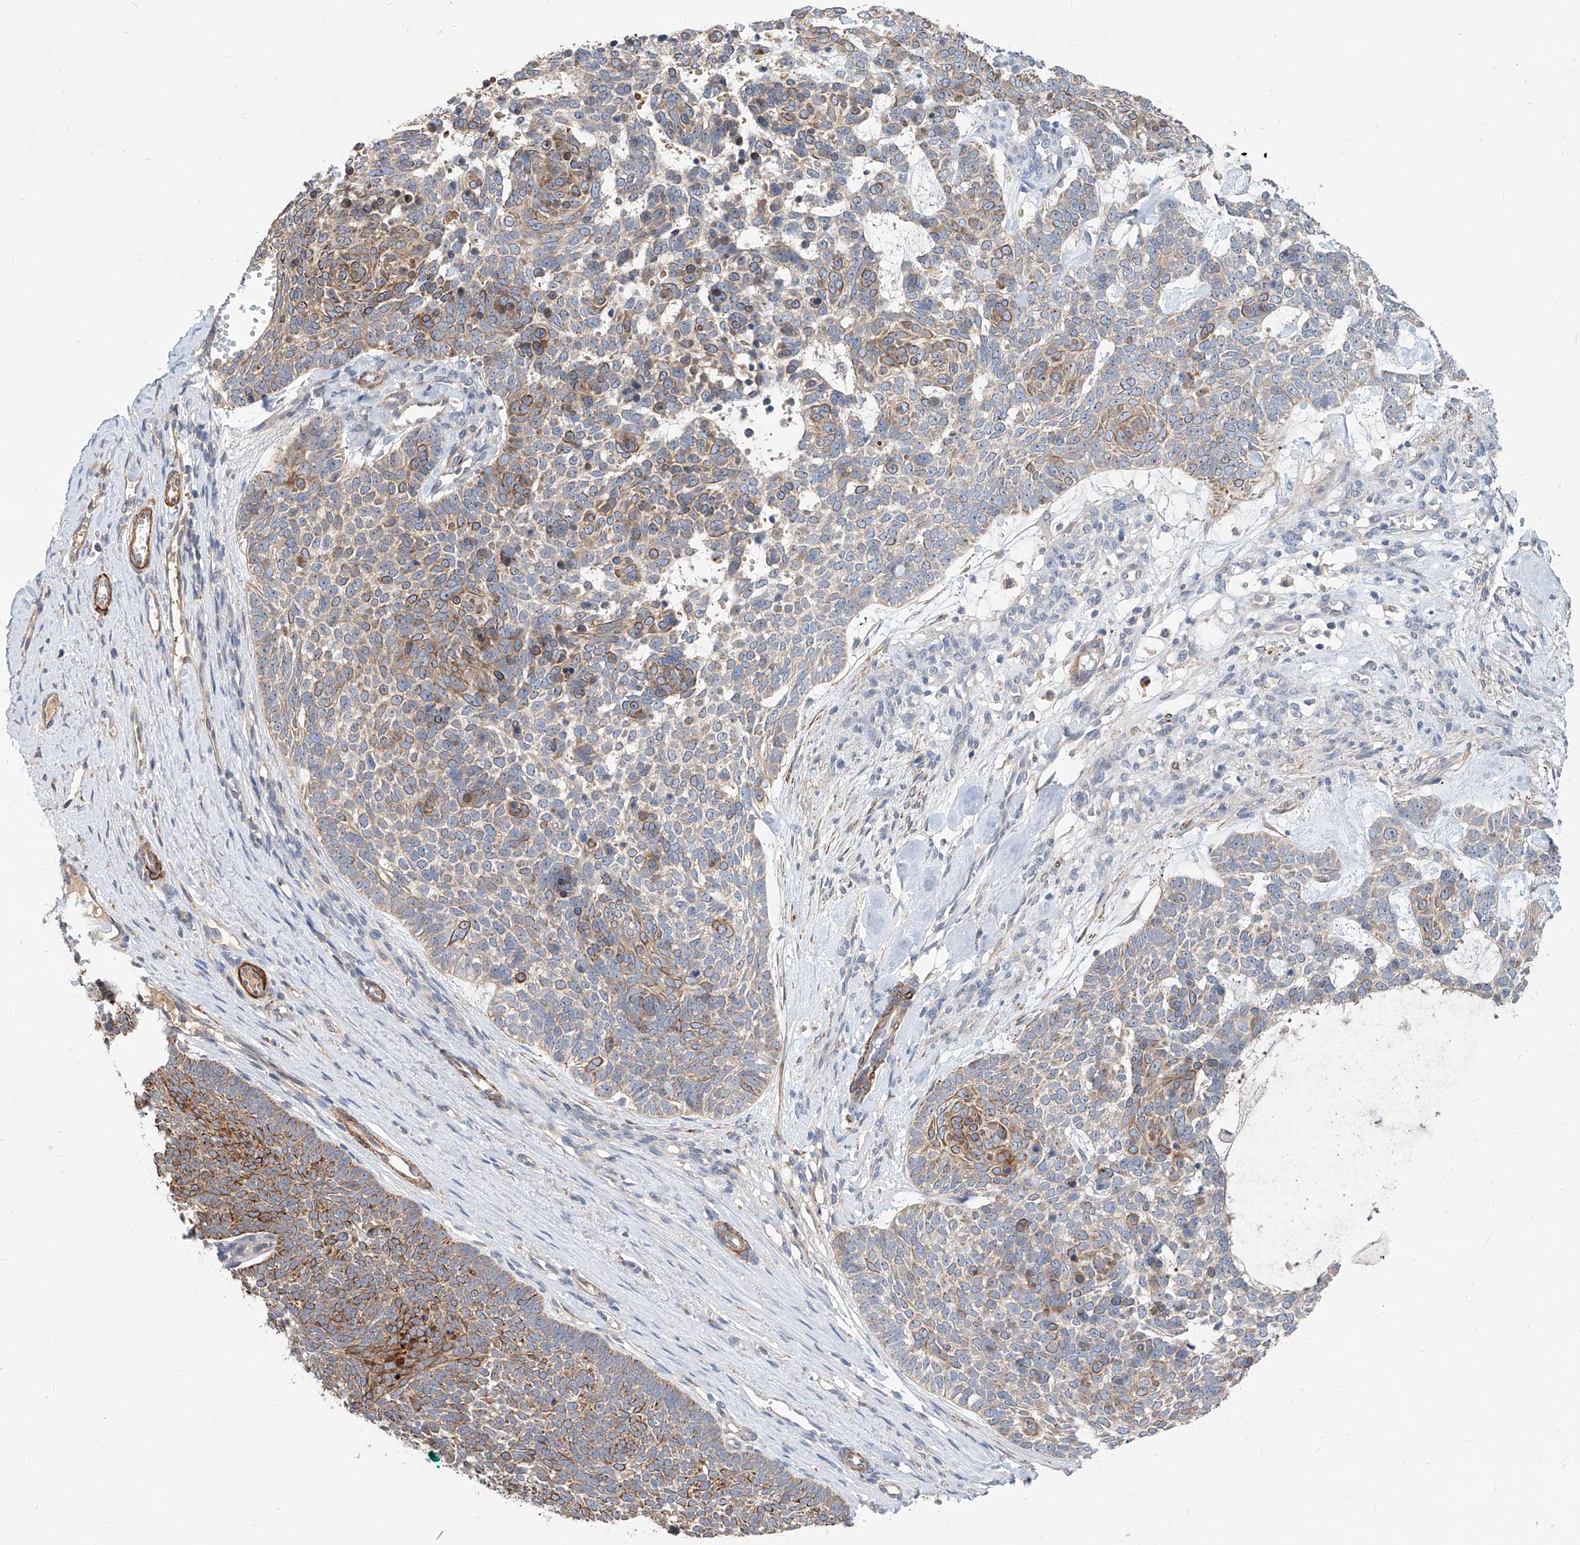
{"staining": {"intensity": "moderate", "quantity": "25%-75%", "location": "cytoplasmic/membranous"}, "tissue": "skin cancer", "cell_type": "Tumor cells", "image_type": "cancer", "snomed": [{"axis": "morphology", "description": "Basal cell carcinoma"}, {"axis": "topography", "description": "Skin"}], "caption": "Immunohistochemical staining of skin cancer (basal cell carcinoma) demonstrates medium levels of moderate cytoplasmic/membranous expression in approximately 25%-75% of tumor cells. The protein is stained brown, and the nuclei are stained in blue (DAB IHC with brightfield microscopy, high magnification).", "gene": "MAGEE2", "patient": {"sex": "female", "age": 81}}